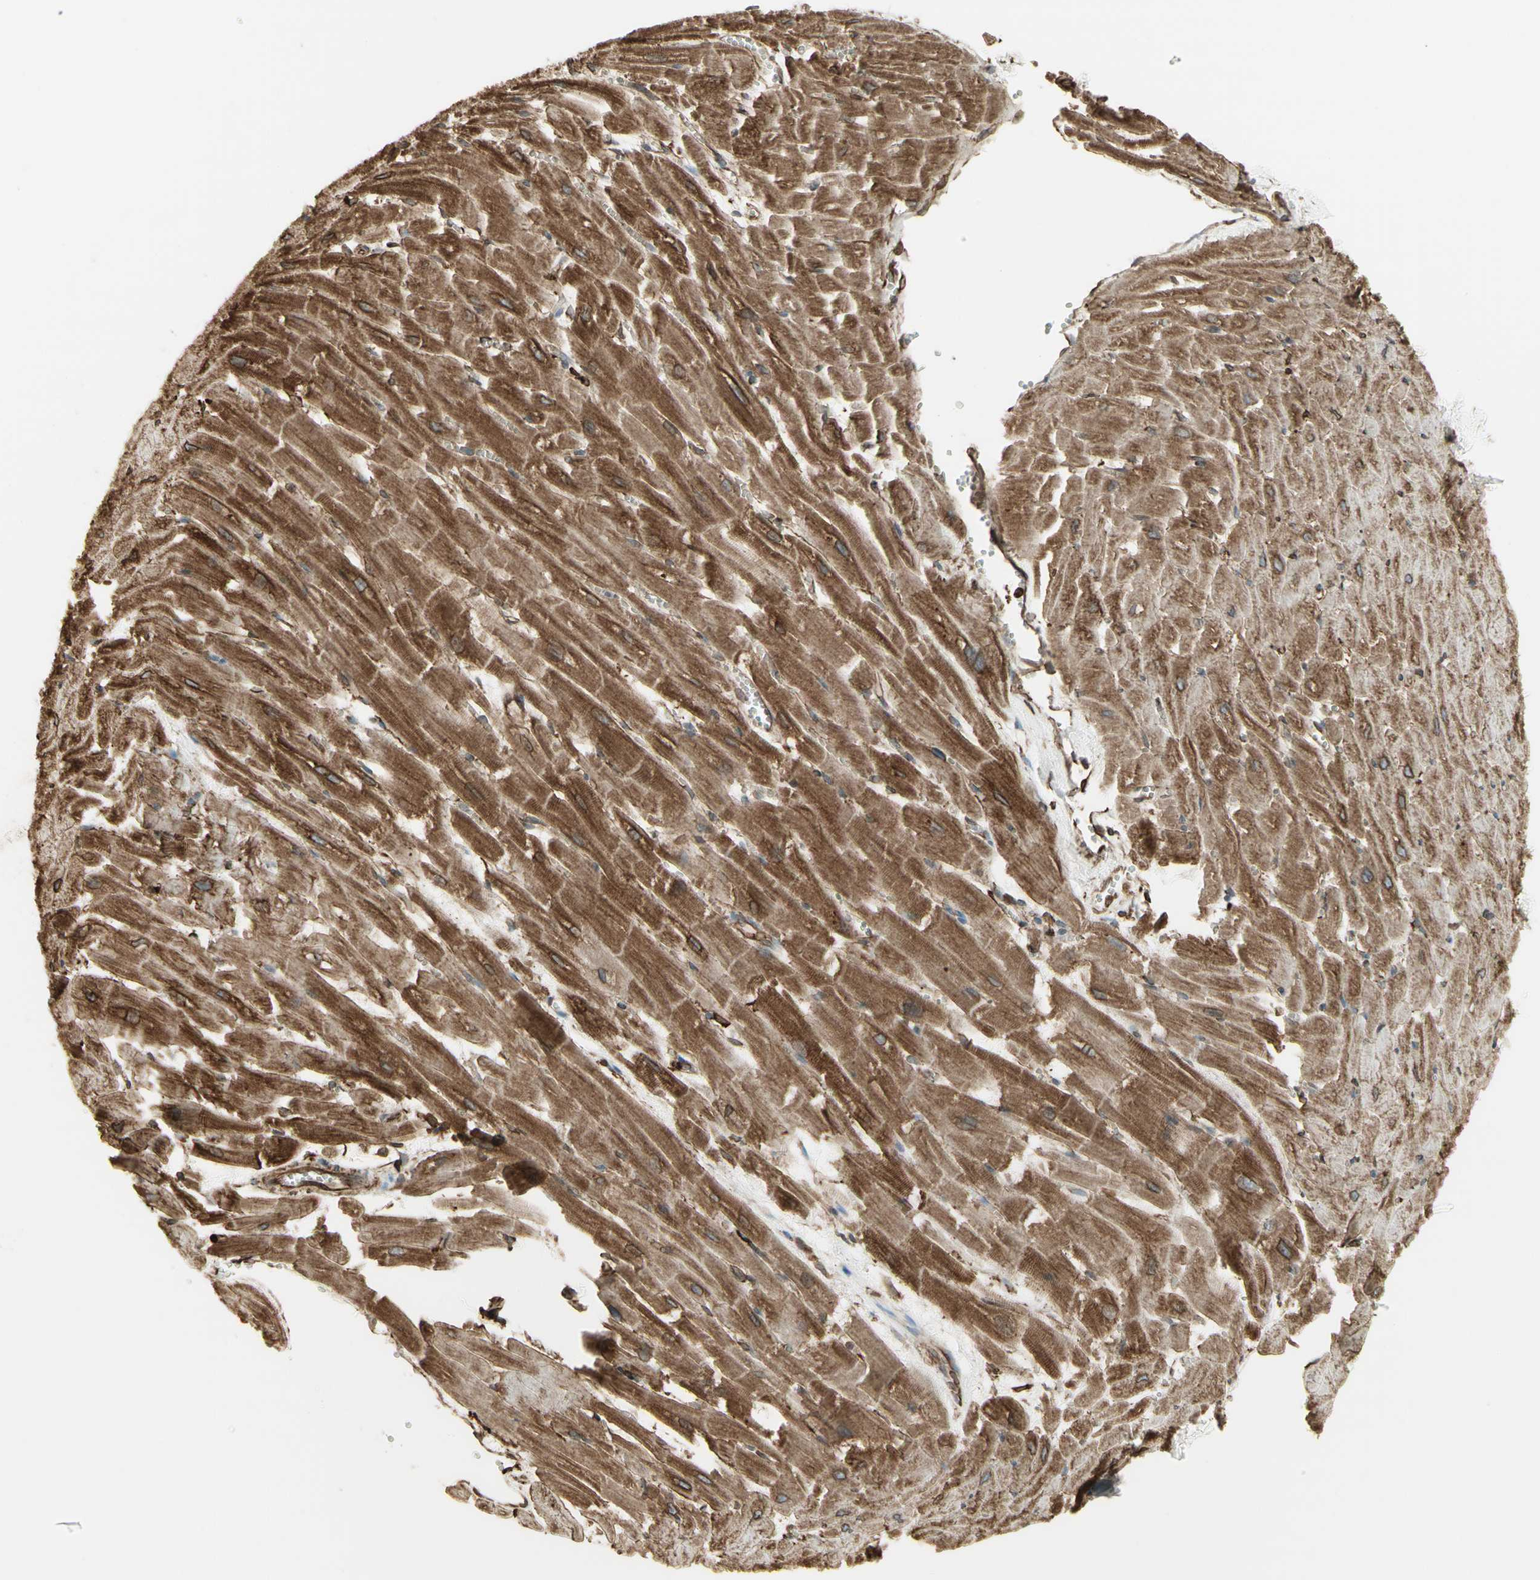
{"staining": {"intensity": "moderate", "quantity": ">75%", "location": "cytoplasmic/membranous"}, "tissue": "heart muscle", "cell_type": "Cardiomyocytes", "image_type": "normal", "snomed": [{"axis": "morphology", "description": "Normal tissue, NOS"}, {"axis": "topography", "description": "Heart"}], "caption": "Immunohistochemistry histopathology image of unremarkable human heart muscle stained for a protein (brown), which displays medium levels of moderate cytoplasmic/membranous positivity in about >75% of cardiomyocytes.", "gene": "CANX", "patient": {"sex": "female", "age": 19}}